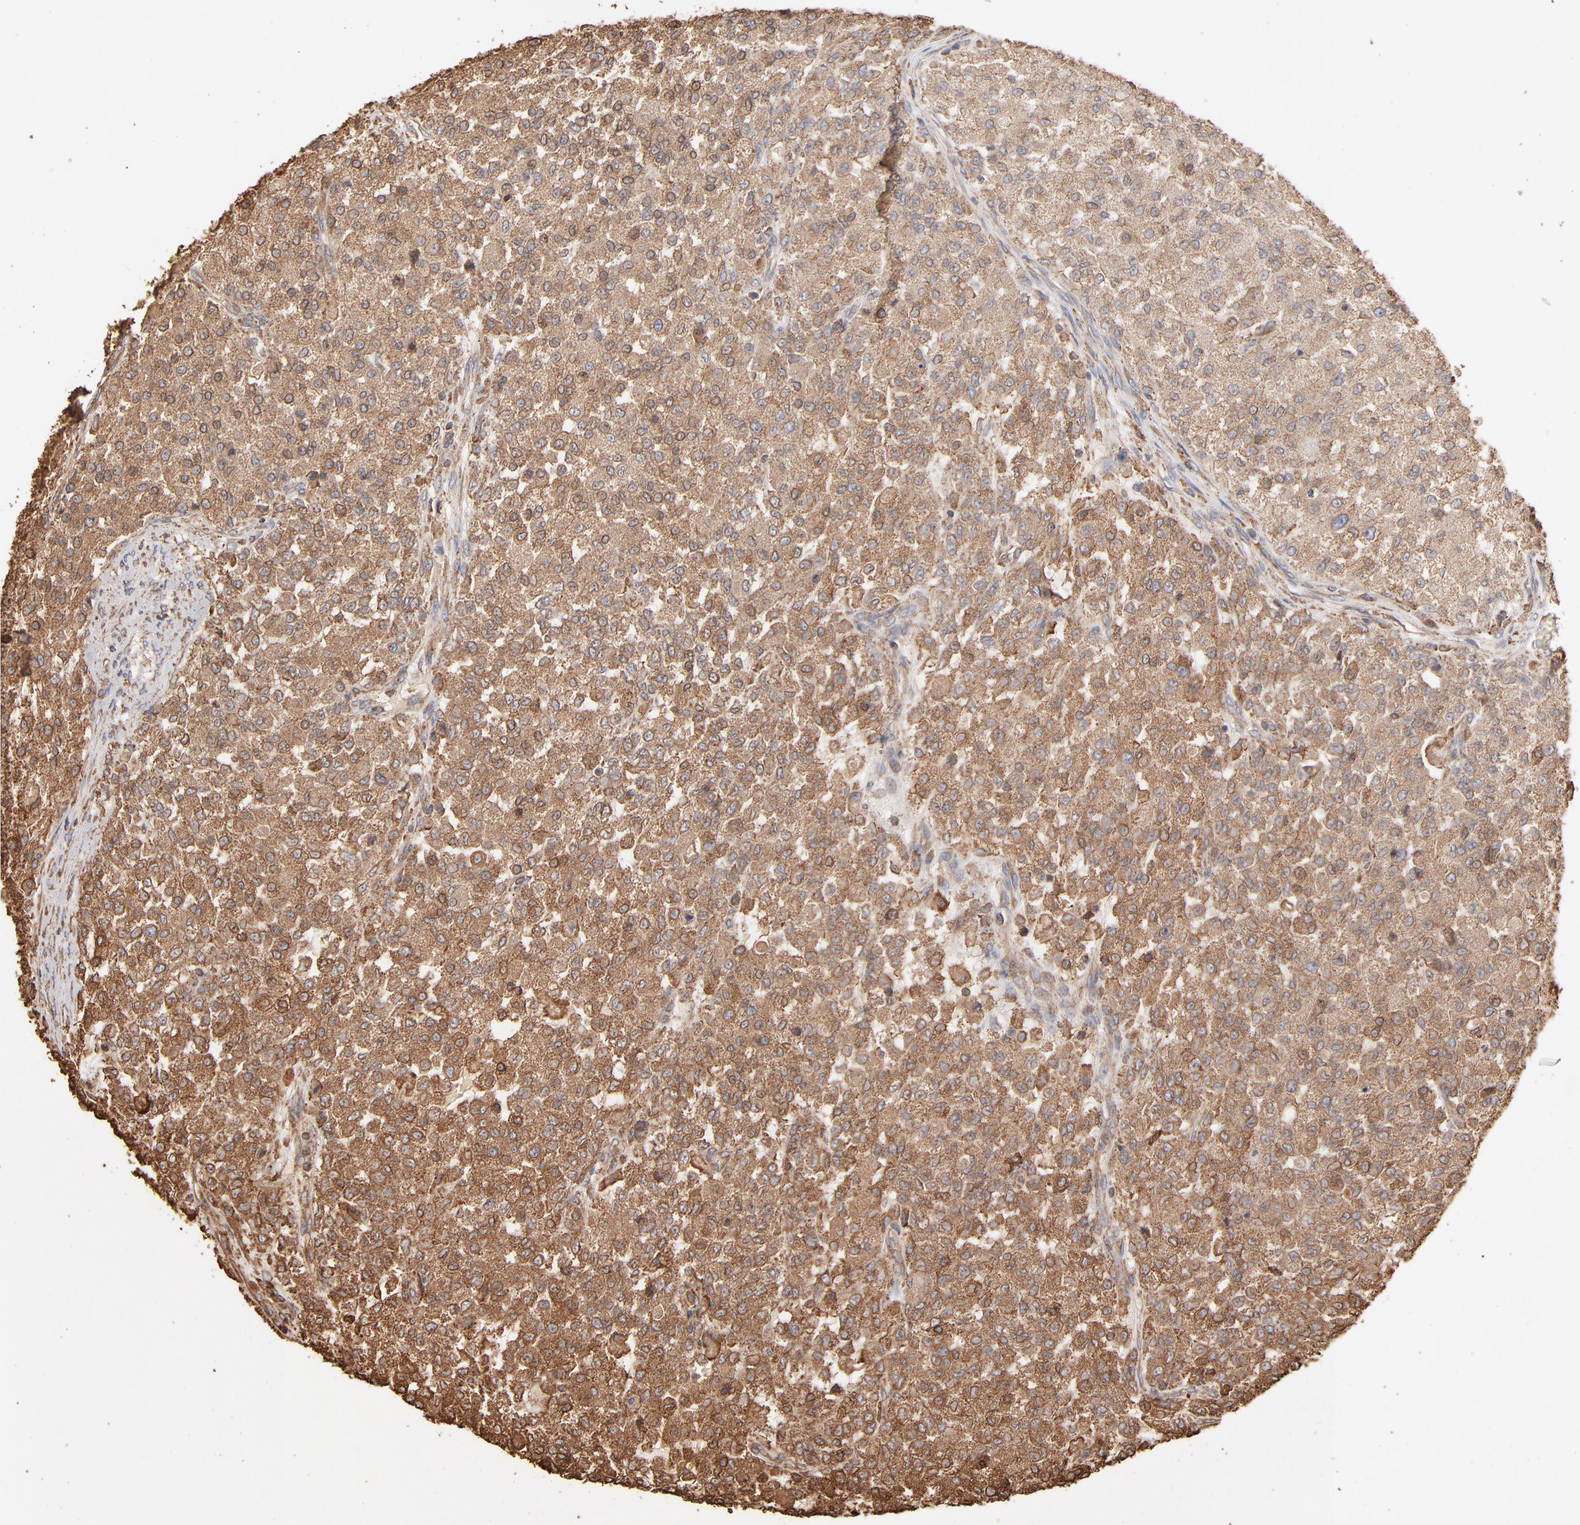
{"staining": {"intensity": "moderate", "quantity": ">75%", "location": "cytoplasmic/membranous"}, "tissue": "testis cancer", "cell_type": "Tumor cells", "image_type": "cancer", "snomed": [{"axis": "morphology", "description": "Seminoma, NOS"}, {"axis": "topography", "description": "Testis"}], "caption": "About >75% of tumor cells in human testis cancer demonstrate moderate cytoplasmic/membranous protein staining as visualized by brown immunohistochemical staining.", "gene": "PDIA3", "patient": {"sex": "male", "age": 59}}